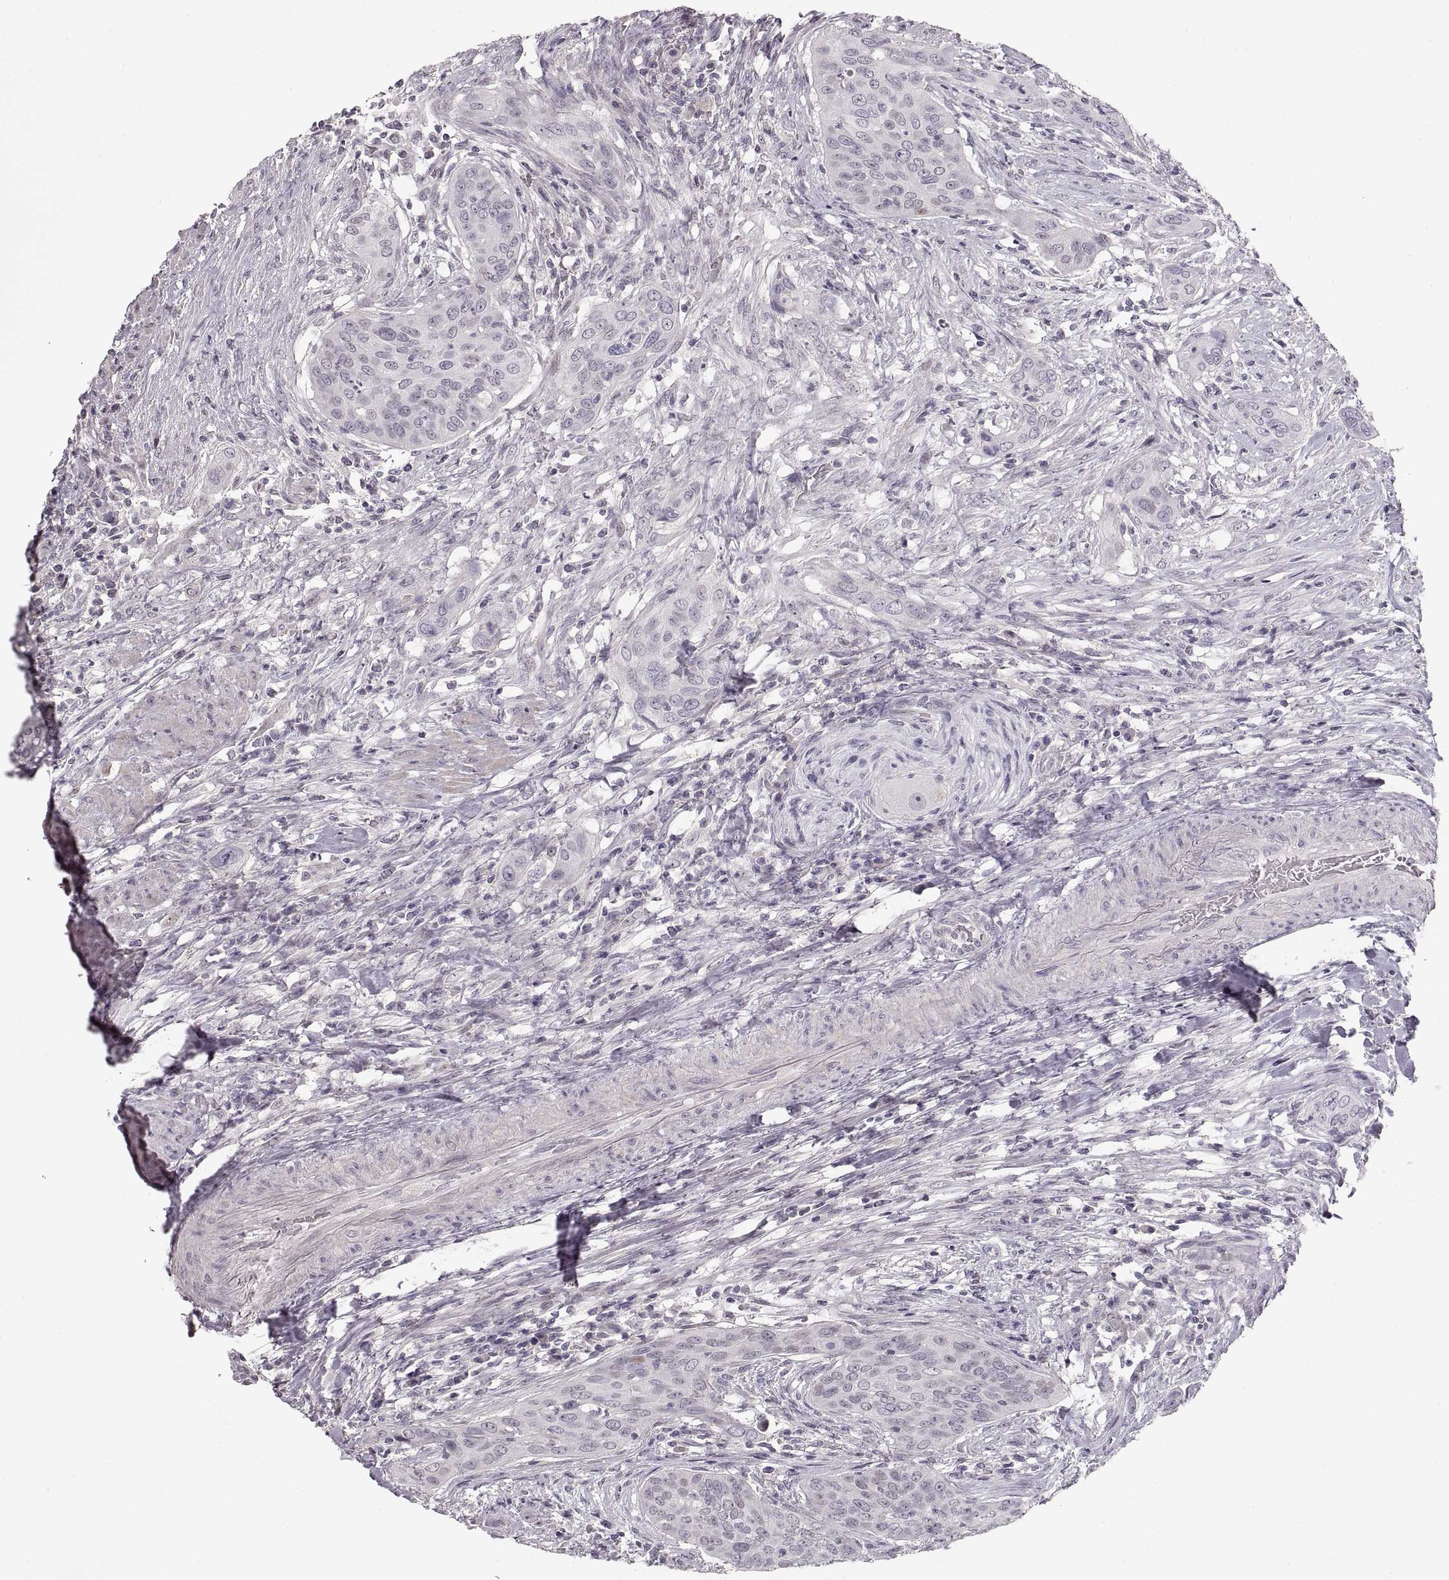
{"staining": {"intensity": "negative", "quantity": "none", "location": "none"}, "tissue": "urothelial cancer", "cell_type": "Tumor cells", "image_type": "cancer", "snomed": [{"axis": "morphology", "description": "Urothelial carcinoma, High grade"}, {"axis": "topography", "description": "Urinary bladder"}], "caption": "A photomicrograph of human urothelial cancer is negative for staining in tumor cells.", "gene": "PCSK2", "patient": {"sex": "male", "age": 82}}